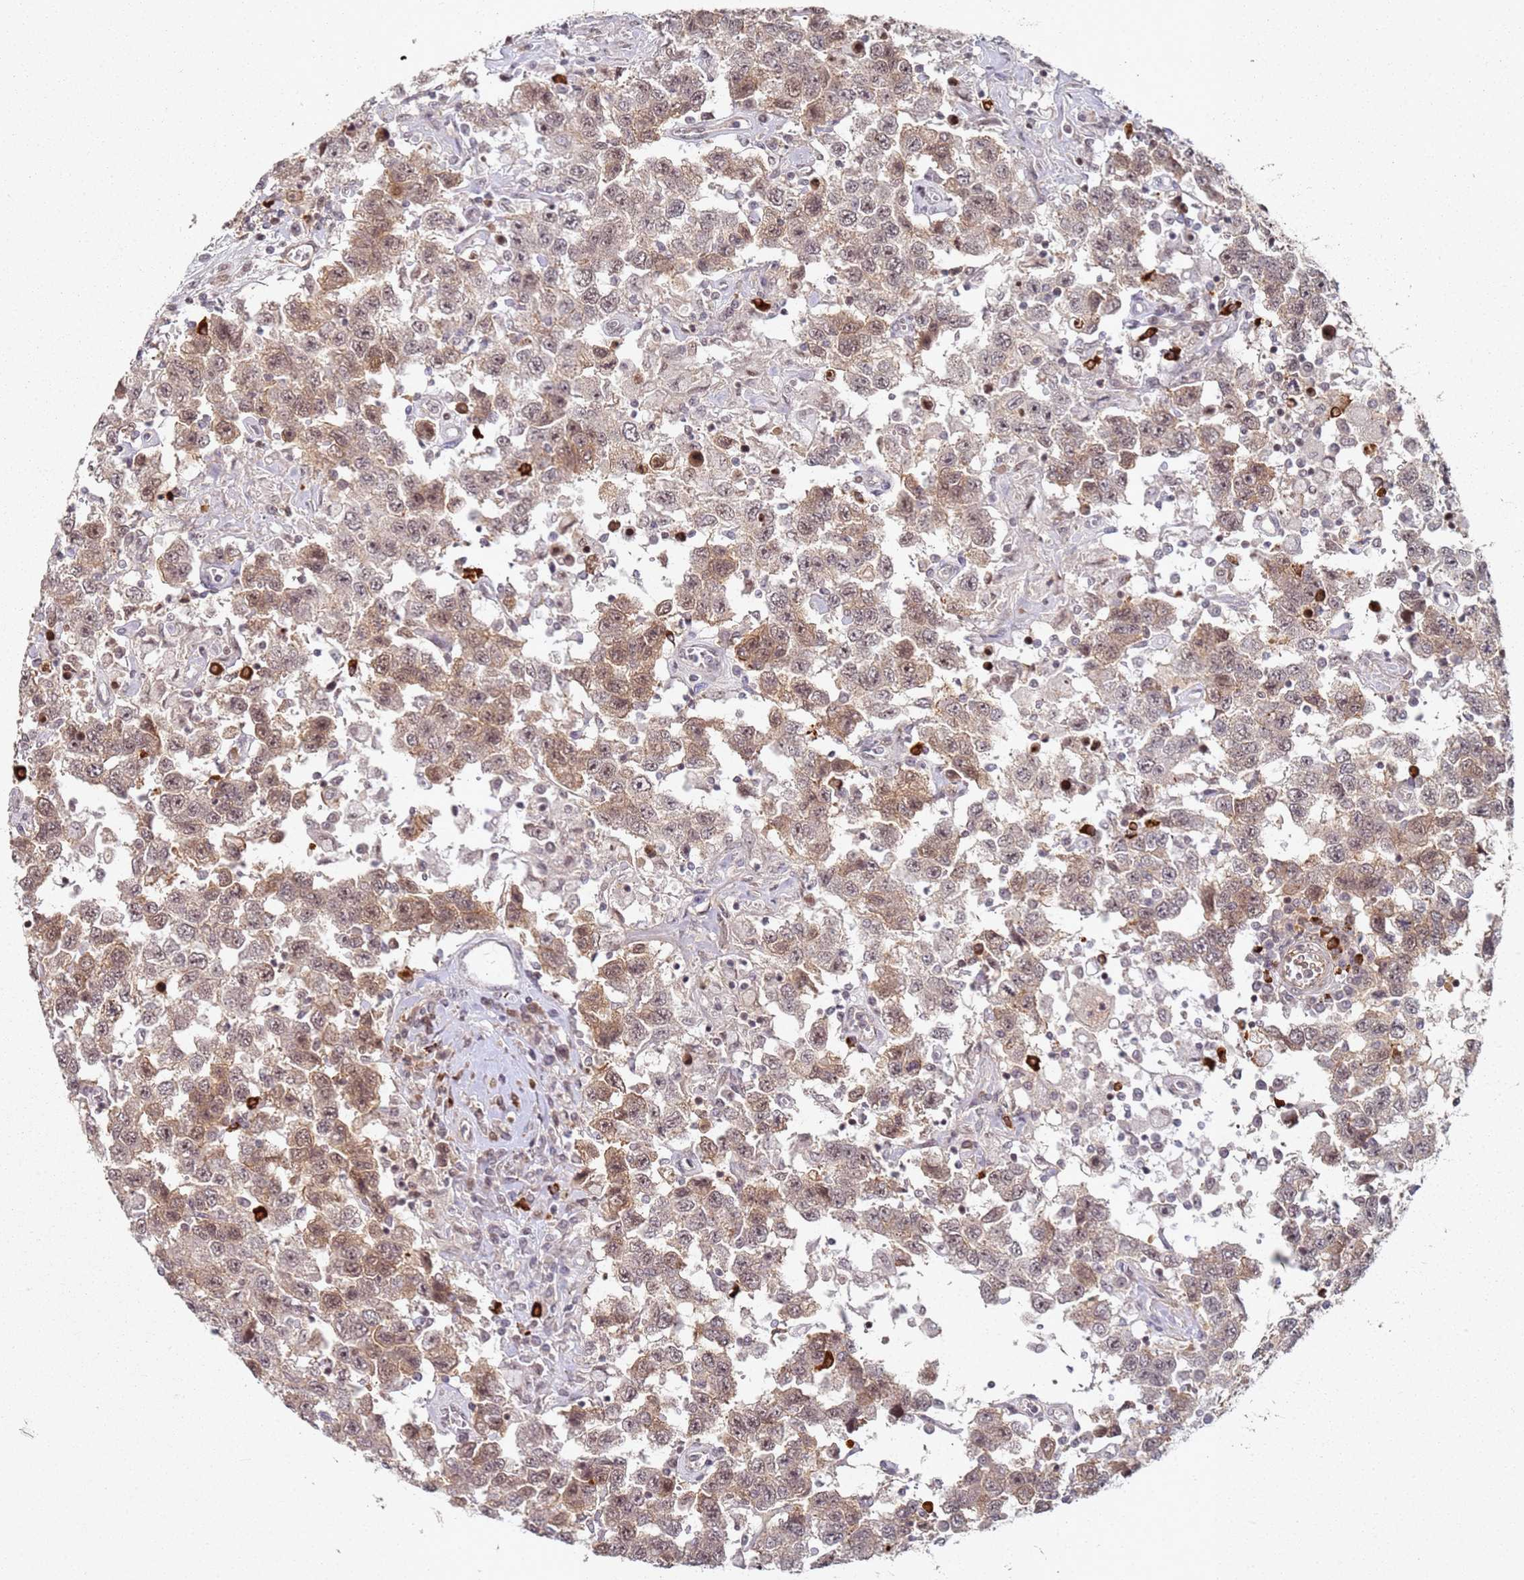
{"staining": {"intensity": "moderate", "quantity": ">75%", "location": "cytoplasmic/membranous,nuclear"}, "tissue": "testis cancer", "cell_type": "Tumor cells", "image_type": "cancer", "snomed": [{"axis": "morphology", "description": "Seminoma, NOS"}, {"axis": "topography", "description": "Testis"}], "caption": "The histopathology image reveals staining of testis cancer (seminoma), revealing moderate cytoplasmic/membranous and nuclear protein staining (brown color) within tumor cells.", "gene": "ATF6B", "patient": {"sex": "male", "age": 41}}